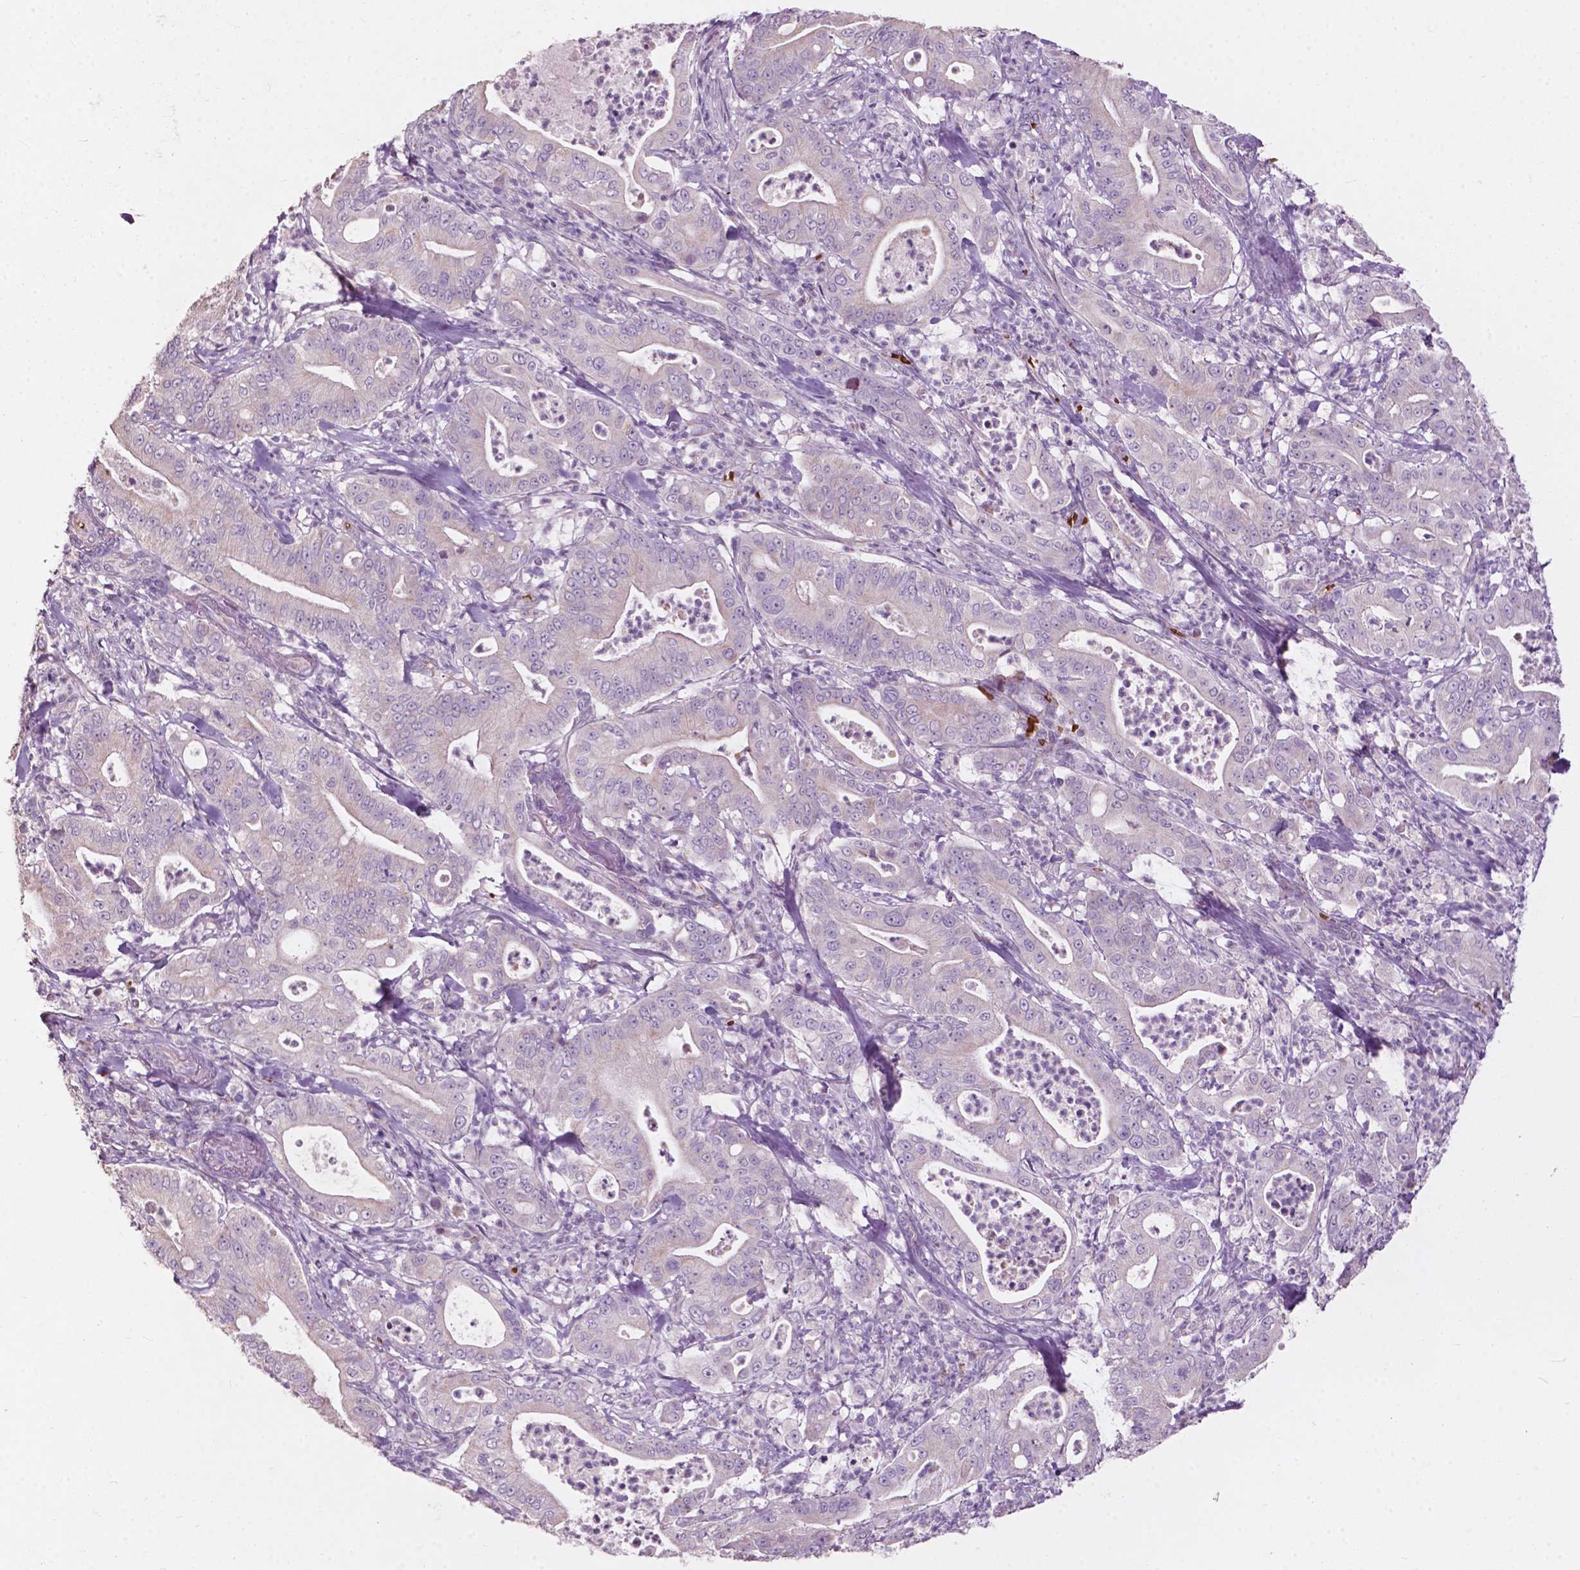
{"staining": {"intensity": "negative", "quantity": "none", "location": "none"}, "tissue": "pancreatic cancer", "cell_type": "Tumor cells", "image_type": "cancer", "snomed": [{"axis": "morphology", "description": "Adenocarcinoma, NOS"}, {"axis": "topography", "description": "Pancreas"}], "caption": "Image shows no protein positivity in tumor cells of pancreatic cancer tissue.", "gene": "NDUFS1", "patient": {"sex": "male", "age": 71}}